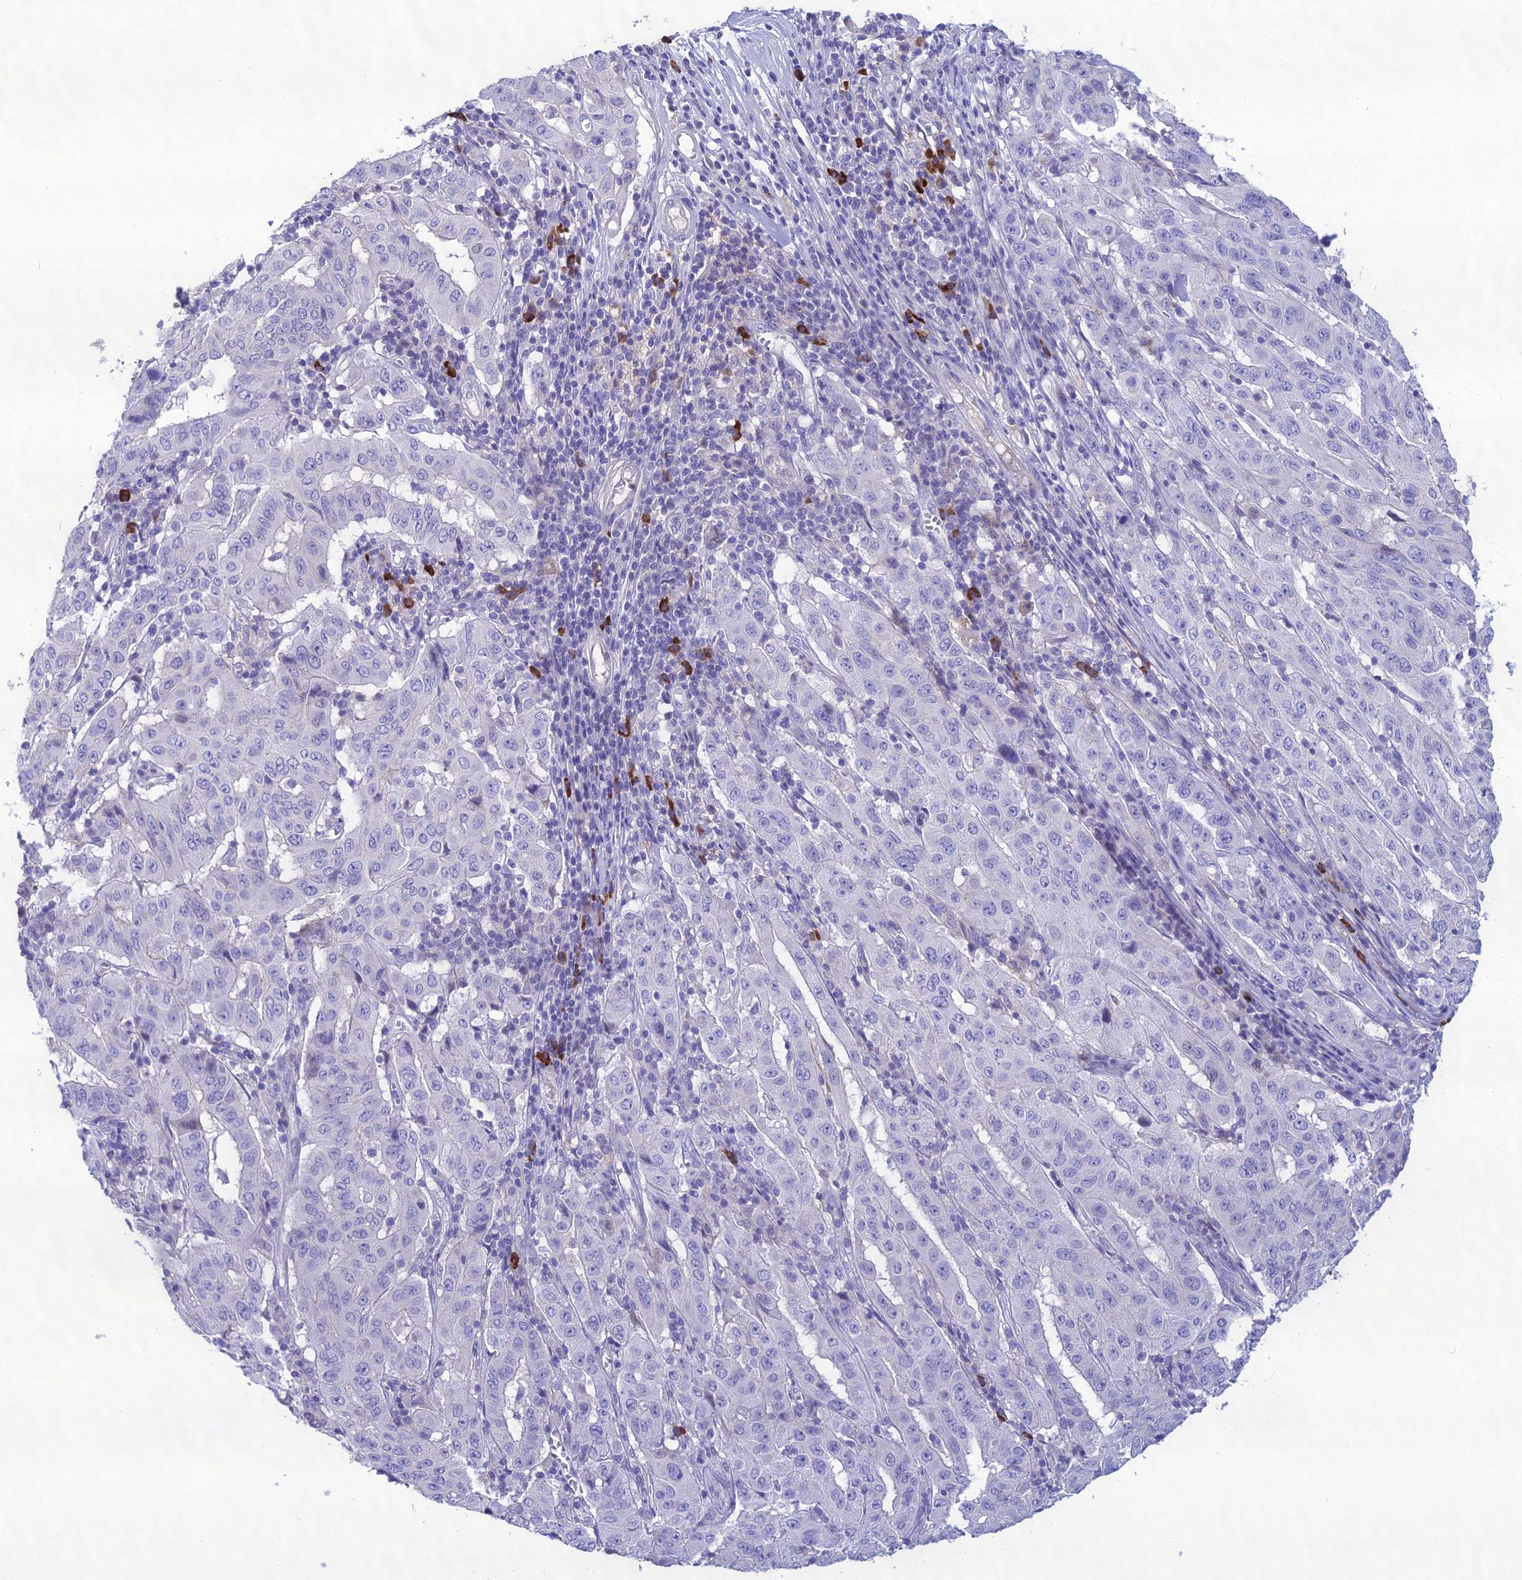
{"staining": {"intensity": "negative", "quantity": "none", "location": "none"}, "tissue": "pancreatic cancer", "cell_type": "Tumor cells", "image_type": "cancer", "snomed": [{"axis": "morphology", "description": "Adenocarcinoma, NOS"}, {"axis": "topography", "description": "Pancreas"}], "caption": "An immunohistochemistry (IHC) image of pancreatic cancer is shown. There is no staining in tumor cells of pancreatic cancer.", "gene": "CRB2", "patient": {"sex": "male", "age": 63}}